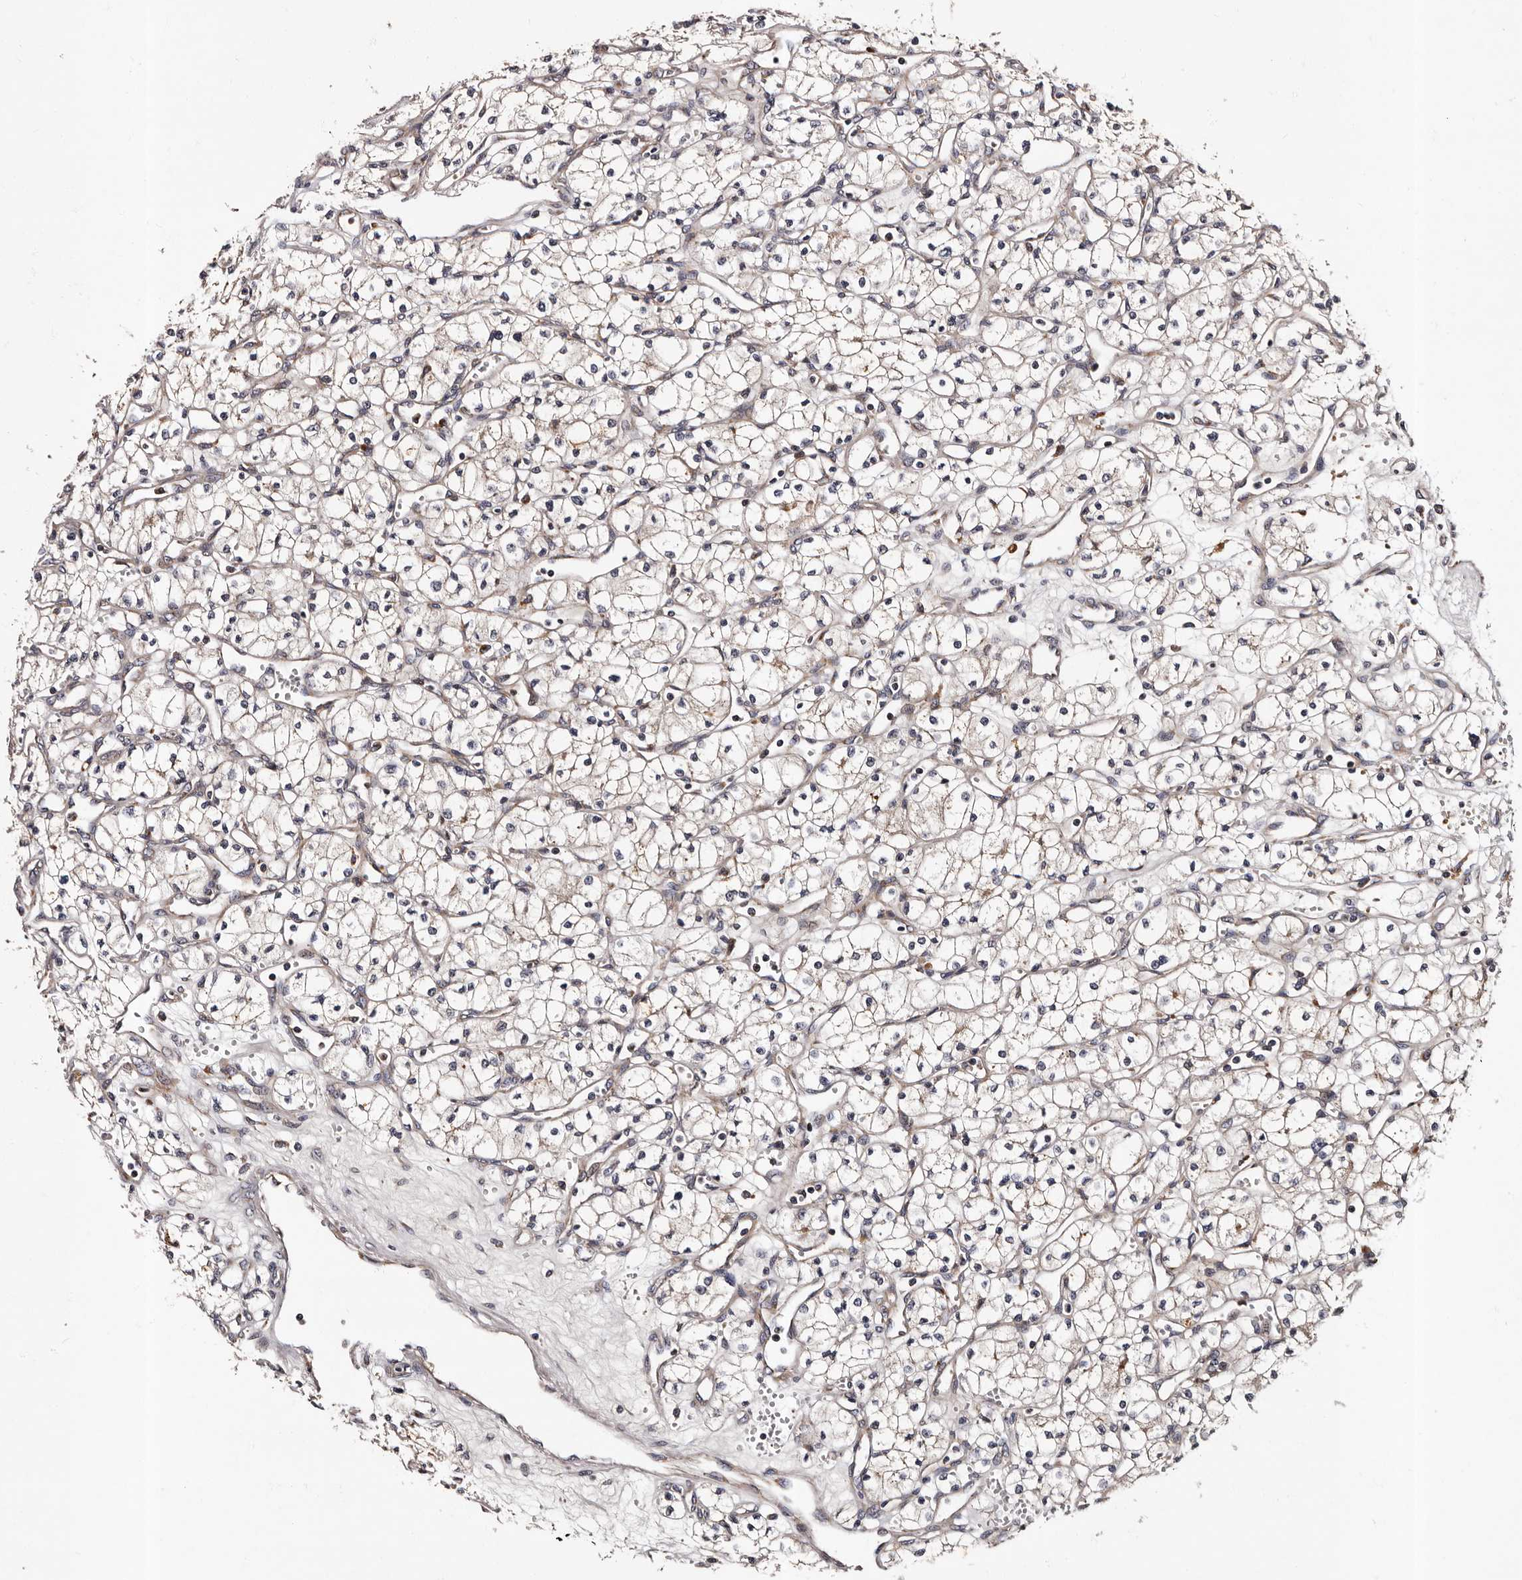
{"staining": {"intensity": "negative", "quantity": "none", "location": "none"}, "tissue": "renal cancer", "cell_type": "Tumor cells", "image_type": "cancer", "snomed": [{"axis": "morphology", "description": "Adenocarcinoma, NOS"}, {"axis": "topography", "description": "Kidney"}], "caption": "Renal adenocarcinoma was stained to show a protein in brown. There is no significant staining in tumor cells. Nuclei are stained in blue.", "gene": "ADCK5", "patient": {"sex": "male", "age": 59}}